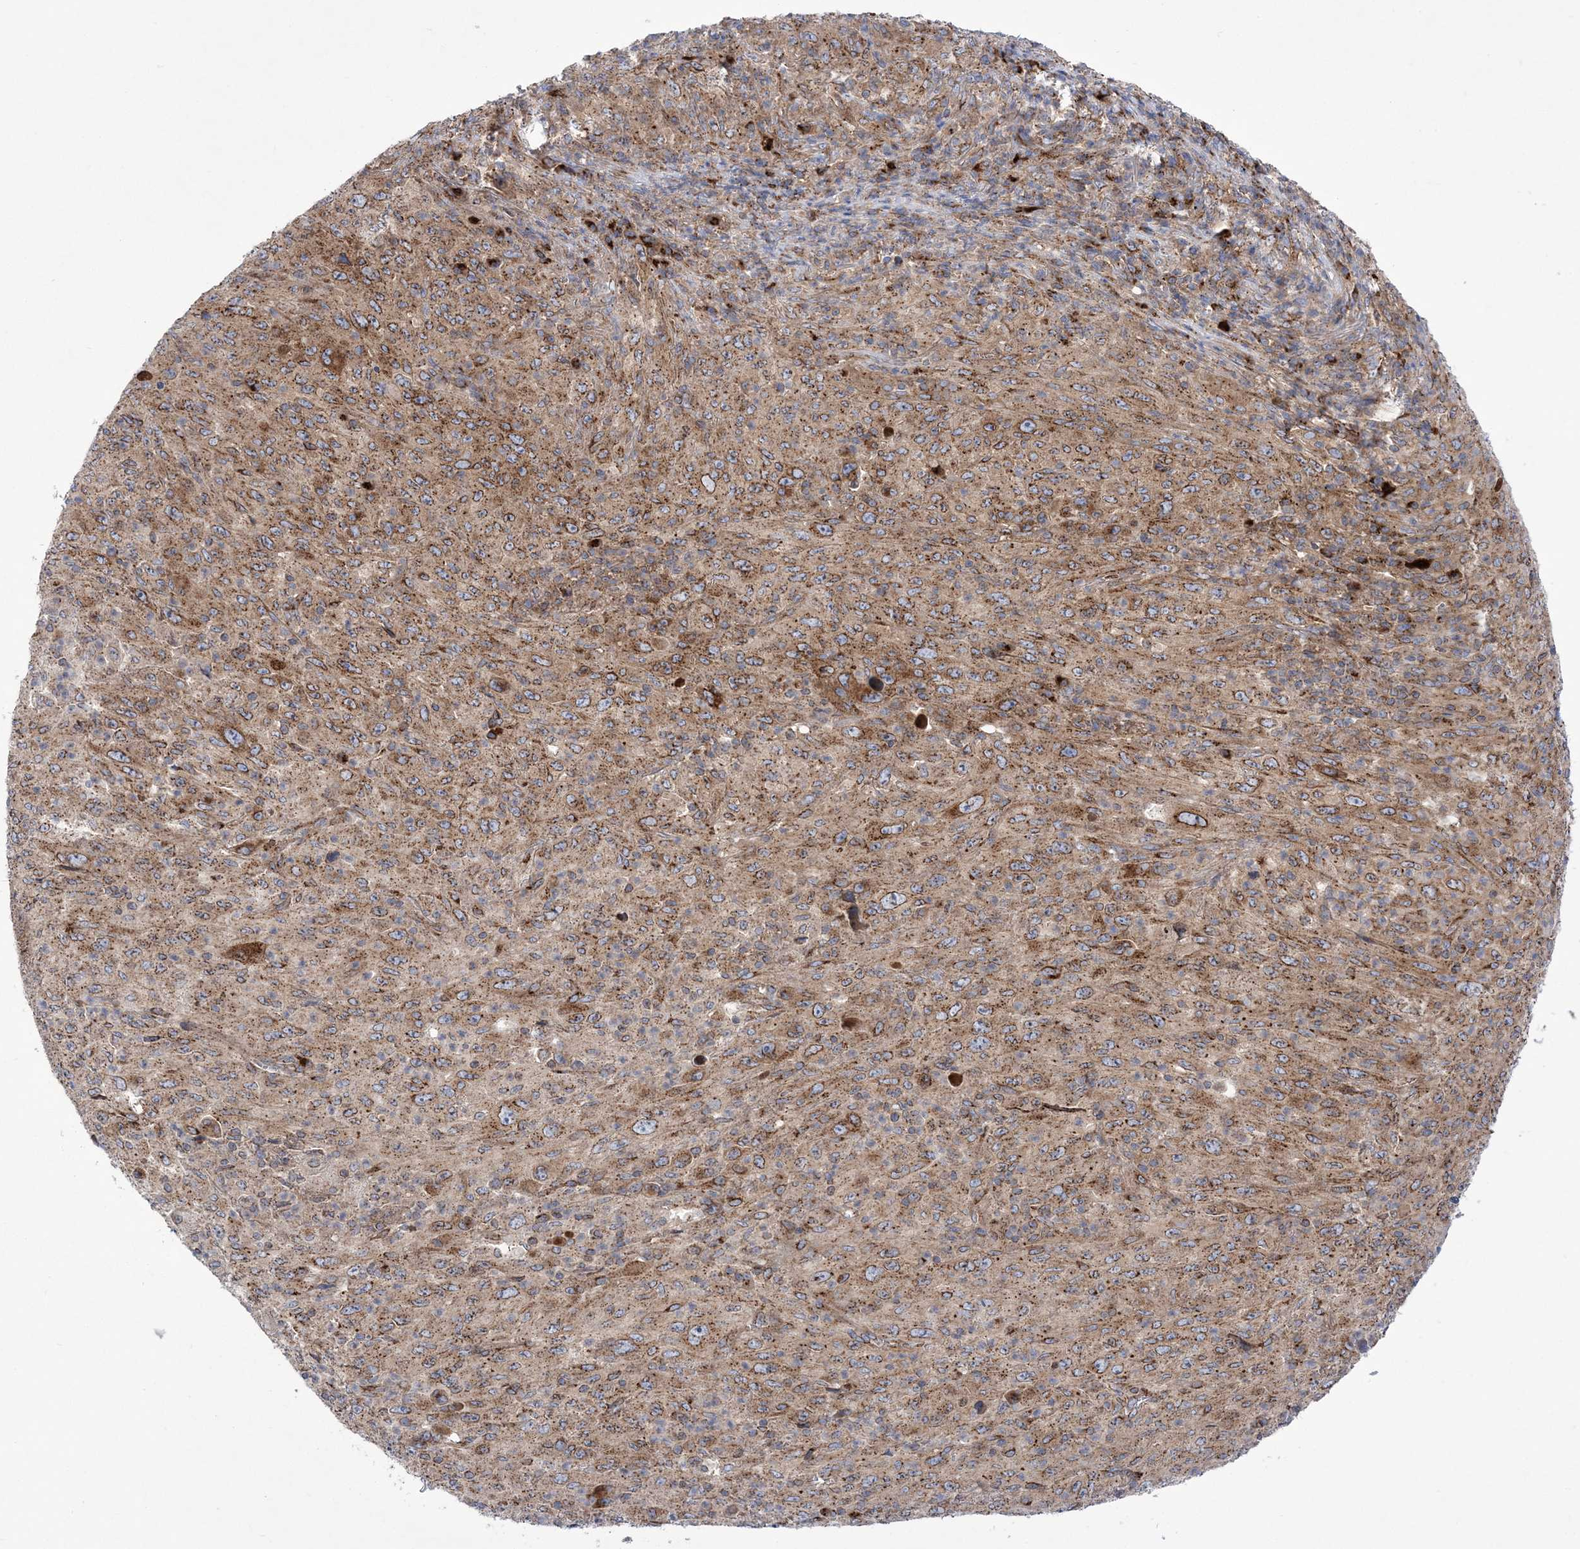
{"staining": {"intensity": "moderate", "quantity": ">75%", "location": "cytoplasmic/membranous"}, "tissue": "melanoma", "cell_type": "Tumor cells", "image_type": "cancer", "snomed": [{"axis": "morphology", "description": "Malignant melanoma, Metastatic site"}, {"axis": "topography", "description": "Skin"}], "caption": "Protein staining demonstrates moderate cytoplasmic/membranous staining in approximately >75% of tumor cells in malignant melanoma (metastatic site).", "gene": "COPB2", "patient": {"sex": "female", "age": 56}}